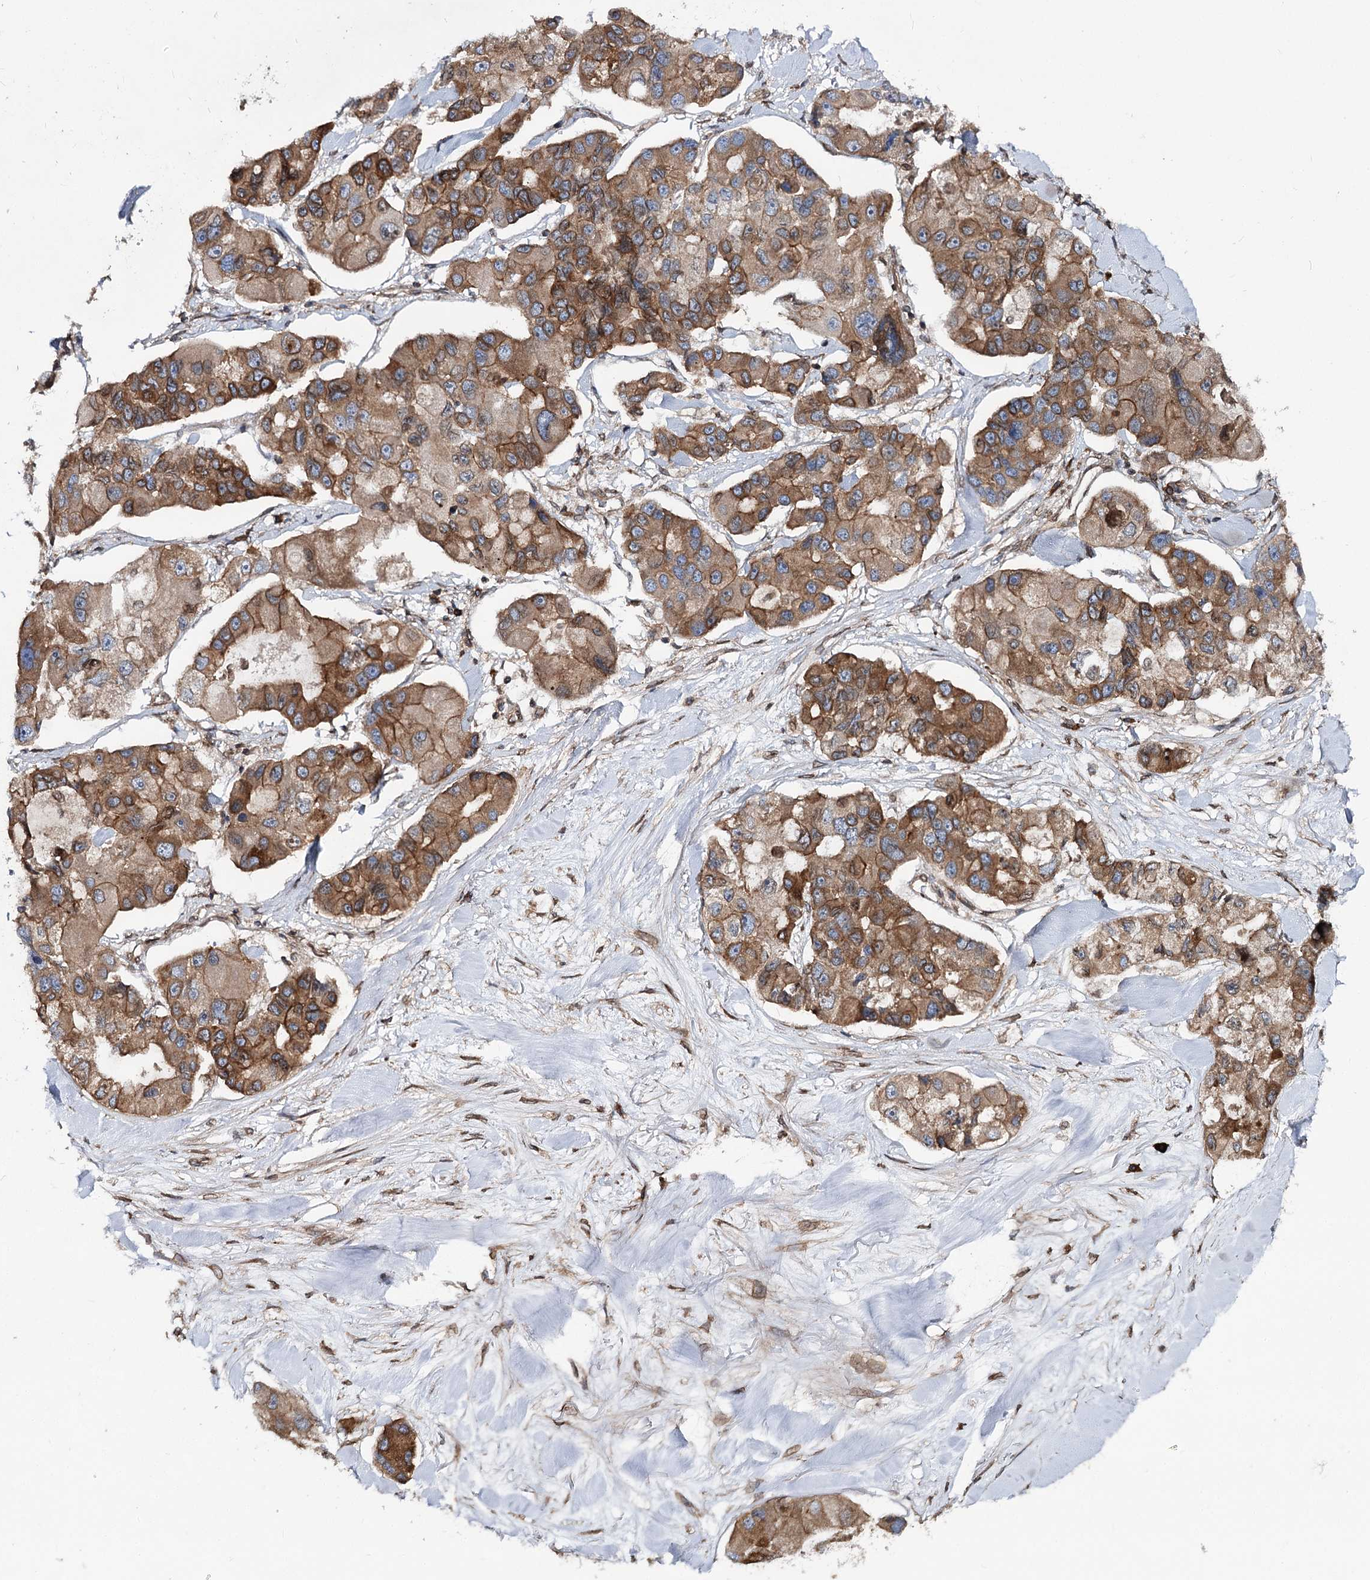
{"staining": {"intensity": "moderate", "quantity": ">75%", "location": "cytoplasmic/membranous"}, "tissue": "lung cancer", "cell_type": "Tumor cells", "image_type": "cancer", "snomed": [{"axis": "morphology", "description": "Adenocarcinoma, NOS"}, {"axis": "topography", "description": "Lung"}], "caption": "A medium amount of moderate cytoplasmic/membranous staining is present in about >75% of tumor cells in lung cancer (adenocarcinoma) tissue.", "gene": "FGFR1OP2", "patient": {"sex": "female", "age": 54}}